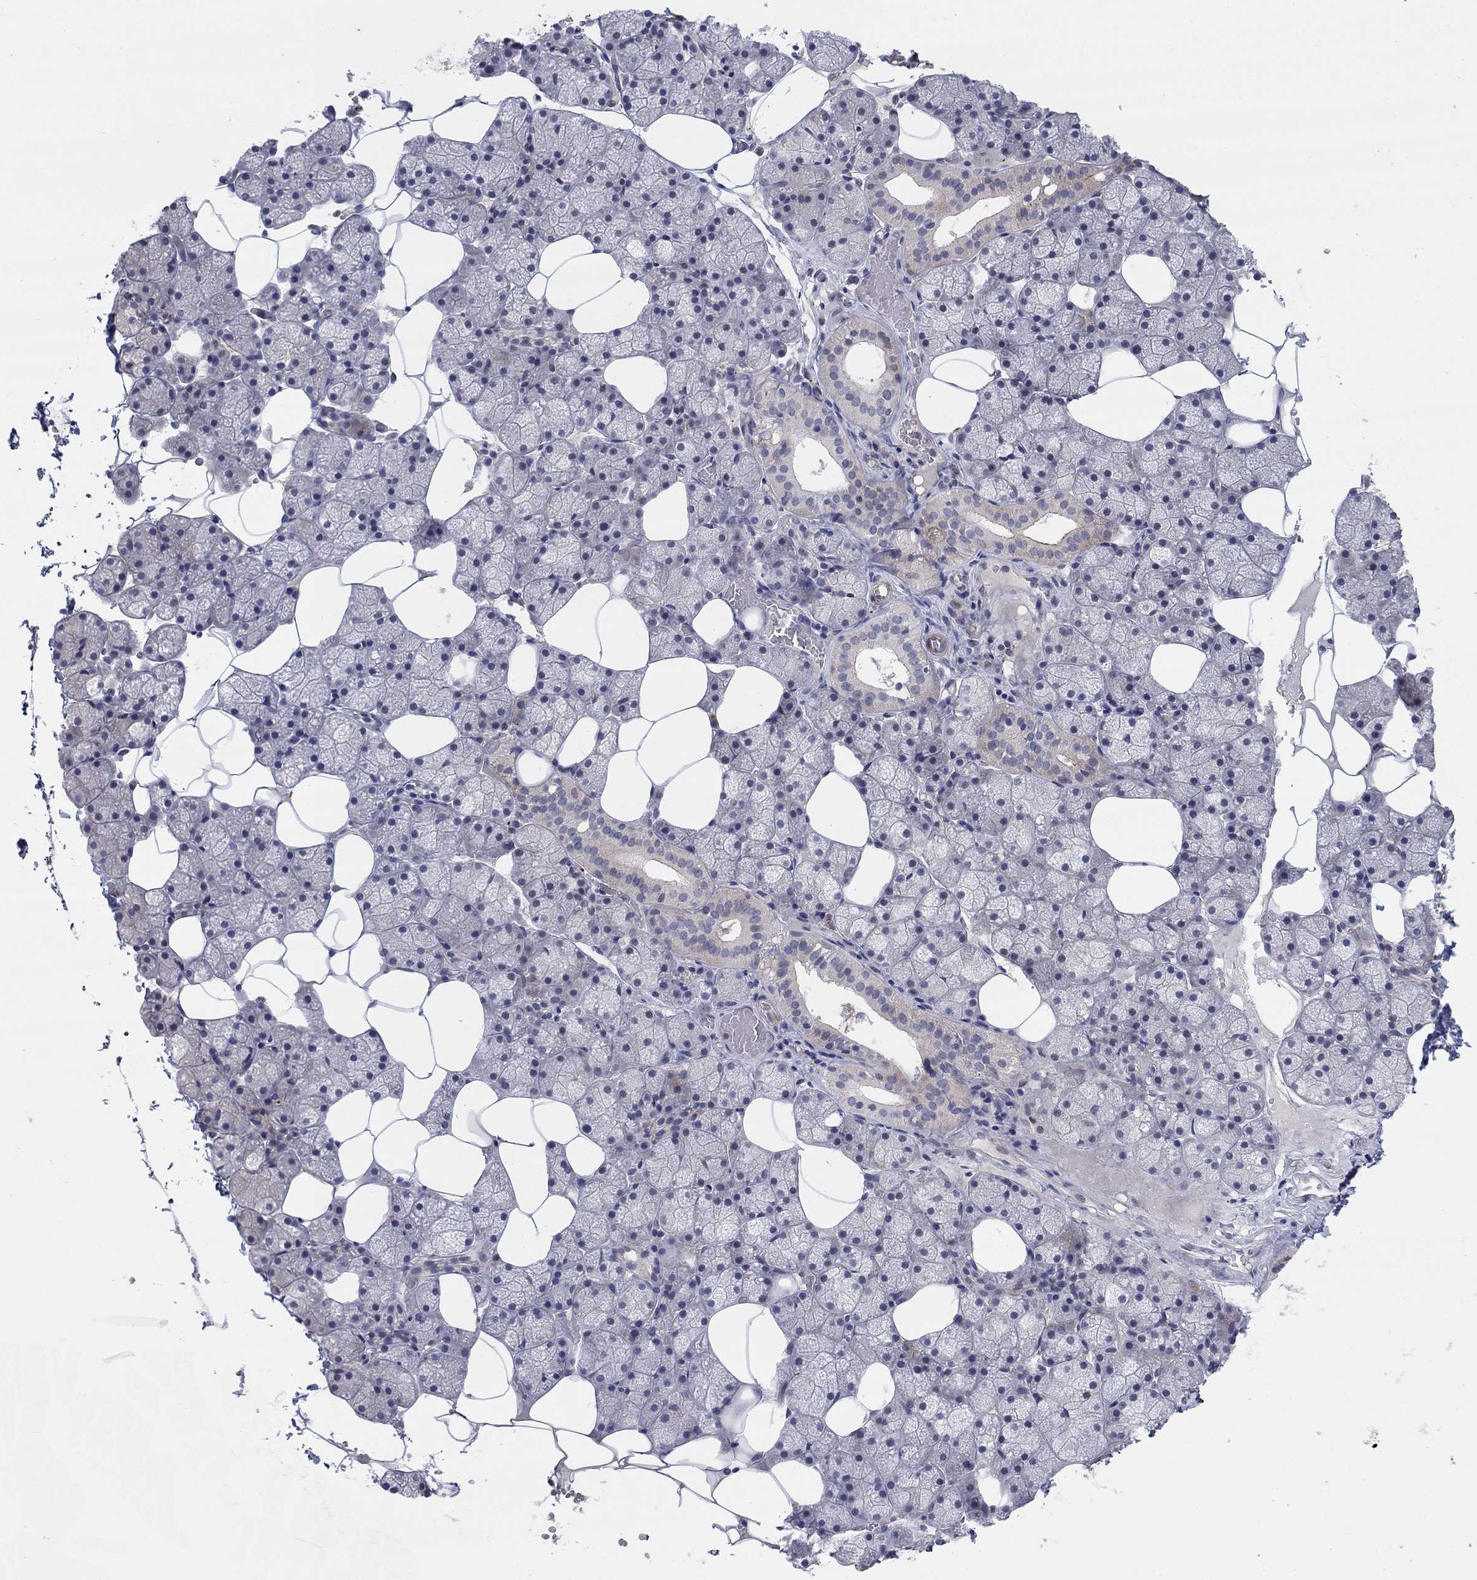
{"staining": {"intensity": "weak", "quantity": "<25%", "location": "cytoplasmic/membranous"}, "tissue": "salivary gland", "cell_type": "Glandular cells", "image_type": "normal", "snomed": [{"axis": "morphology", "description": "Normal tissue, NOS"}, {"axis": "topography", "description": "Salivary gland"}], "caption": "Immunohistochemical staining of normal human salivary gland exhibits no significant positivity in glandular cells.", "gene": "AMN1", "patient": {"sex": "male", "age": 38}}